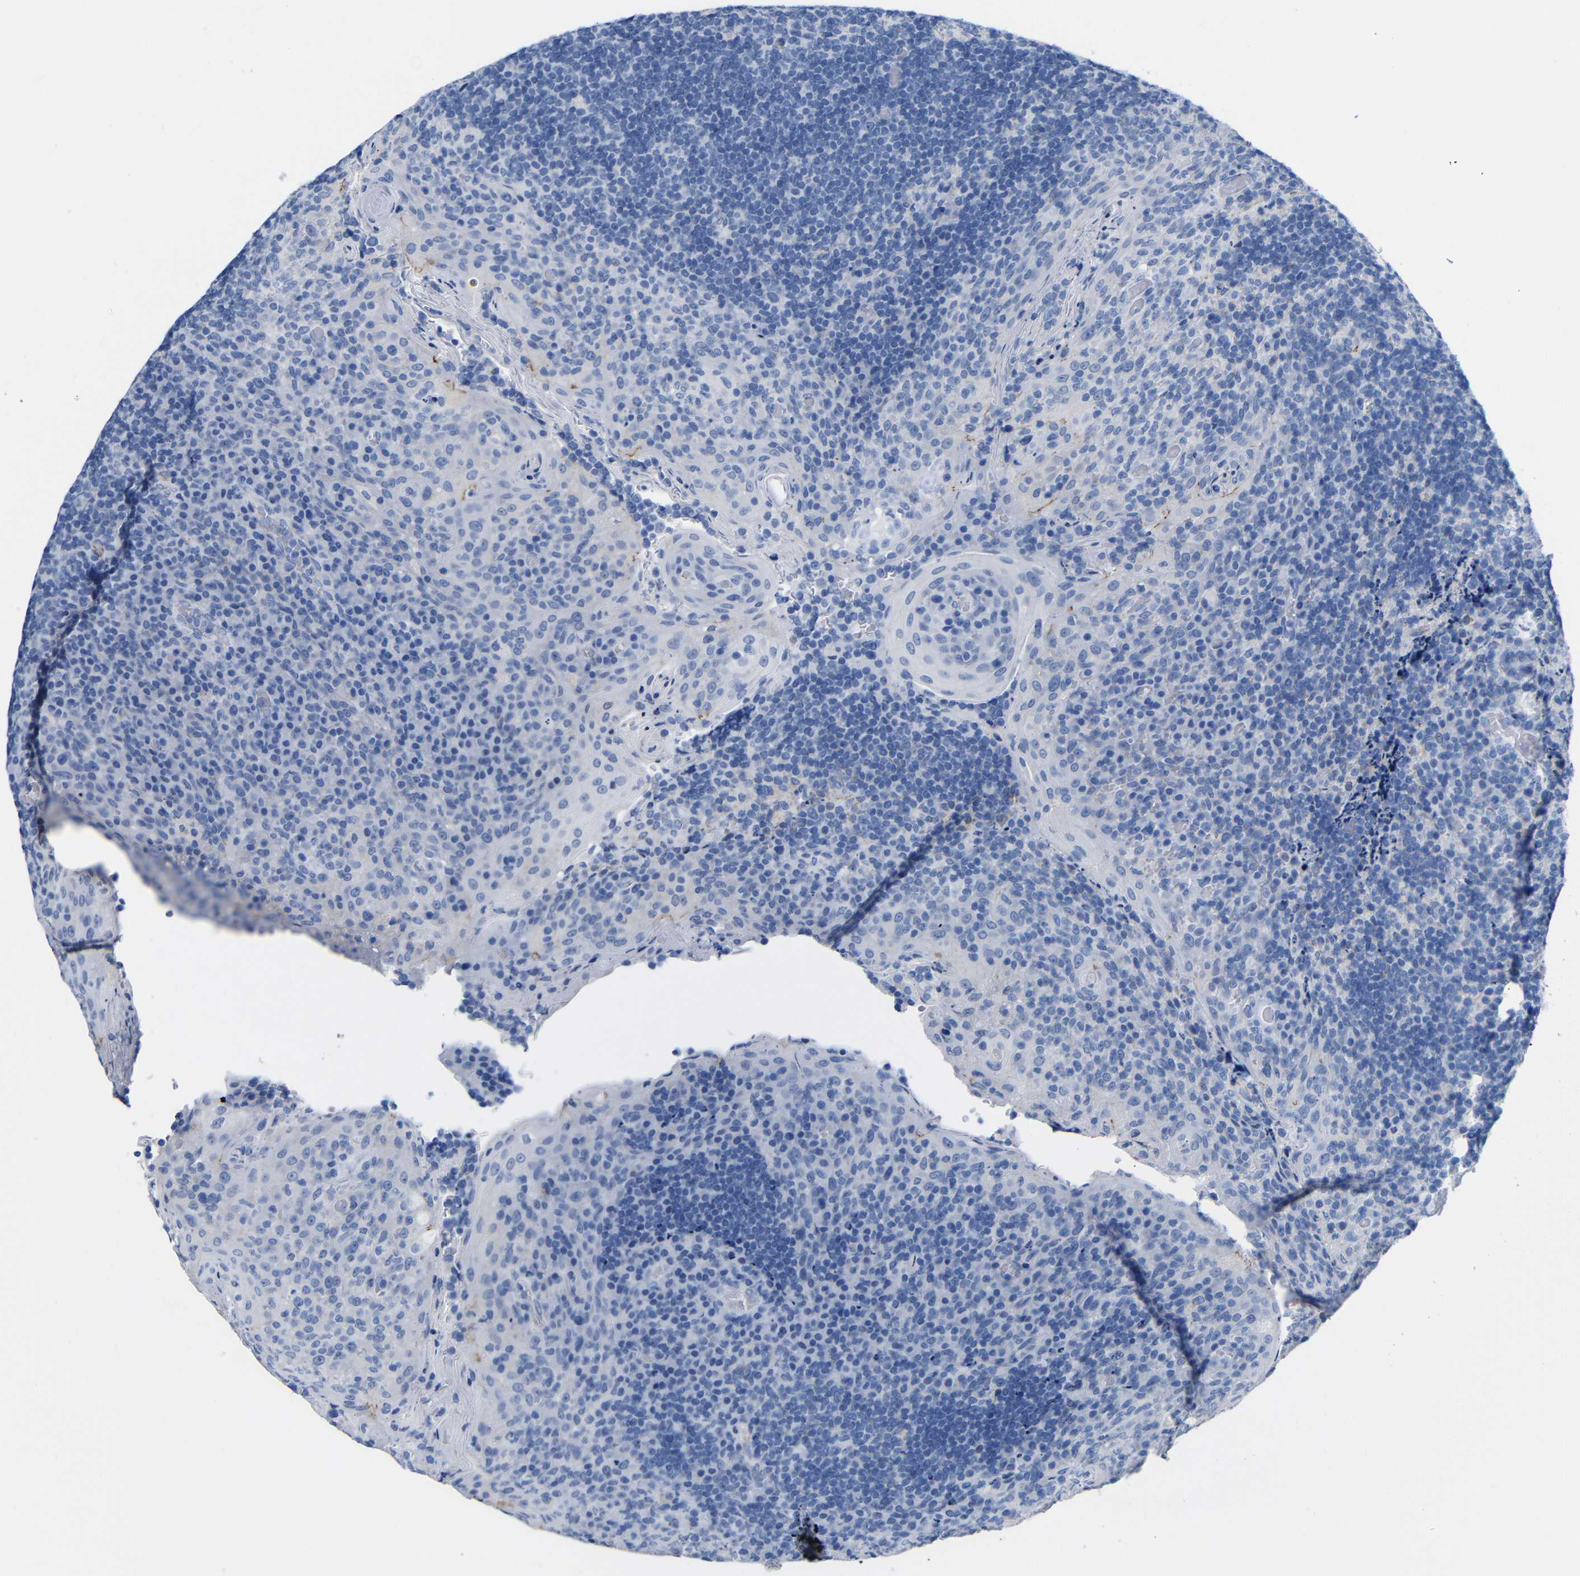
{"staining": {"intensity": "negative", "quantity": "none", "location": "none"}, "tissue": "tonsil", "cell_type": "Germinal center cells", "image_type": "normal", "snomed": [{"axis": "morphology", "description": "Normal tissue, NOS"}, {"axis": "topography", "description": "Tonsil"}], "caption": "The IHC photomicrograph has no significant staining in germinal center cells of tonsil.", "gene": "CGNL1", "patient": {"sex": "male", "age": 17}}